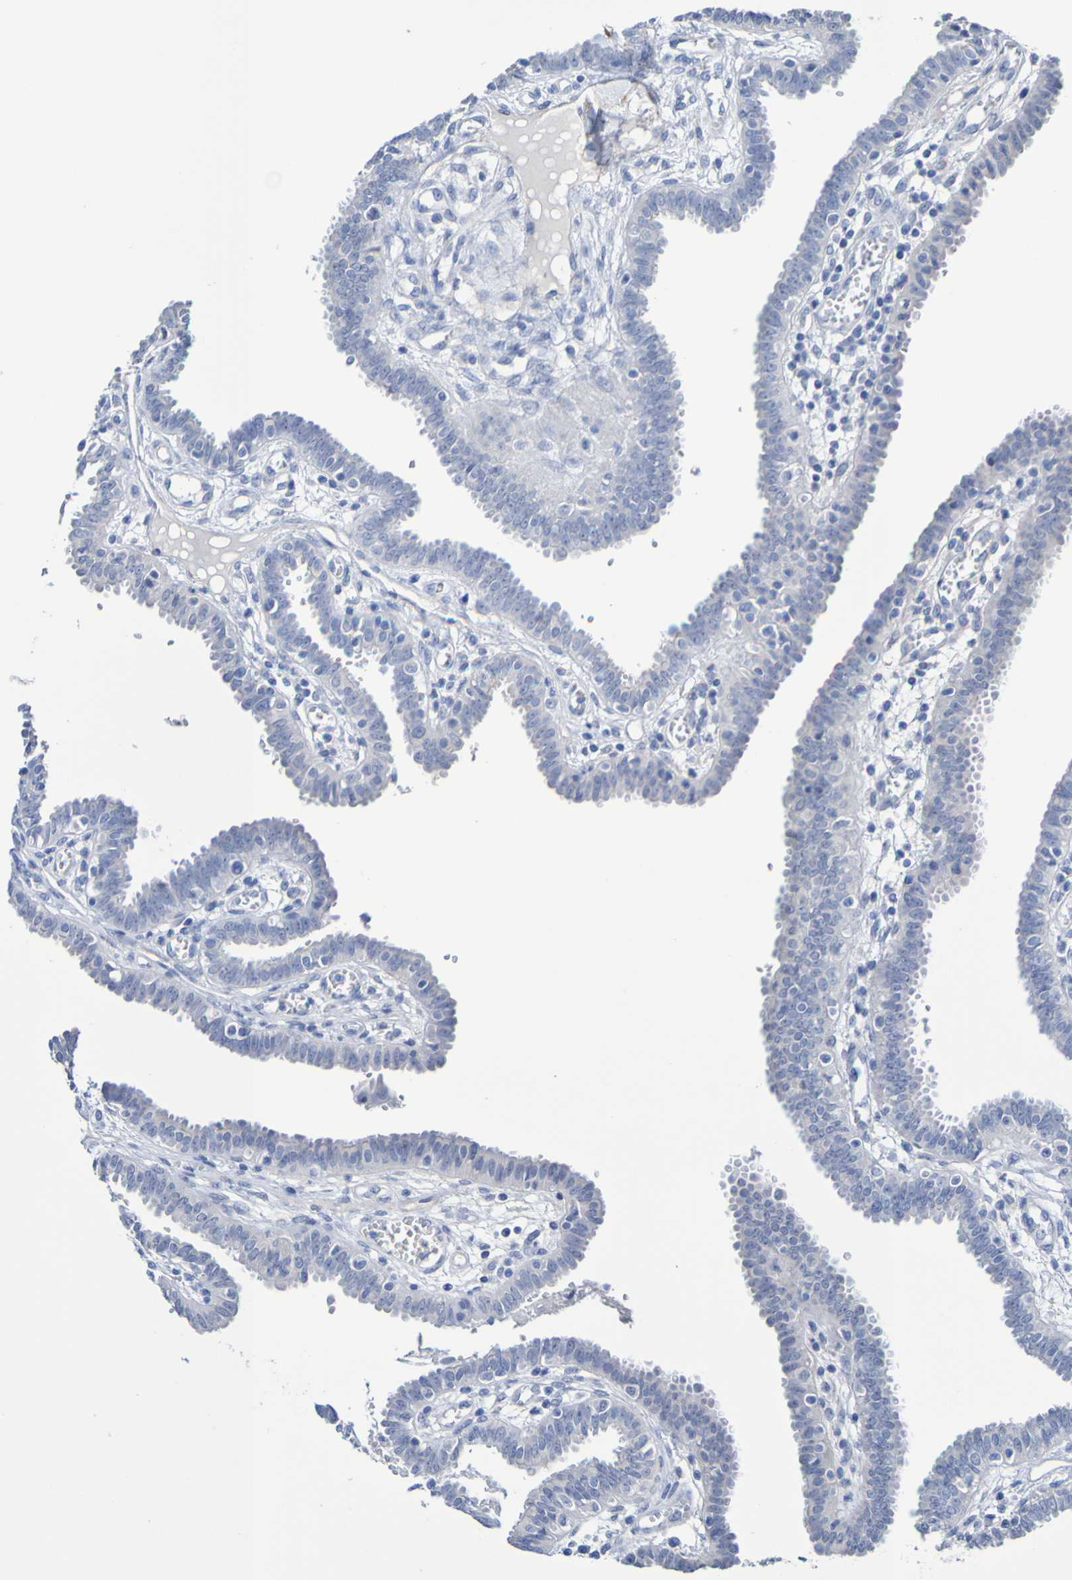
{"staining": {"intensity": "negative", "quantity": "none", "location": "none"}, "tissue": "fallopian tube", "cell_type": "Glandular cells", "image_type": "normal", "snomed": [{"axis": "morphology", "description": "Normal tissue, NOS"}, {"axis": "topography", "description": "Fallopian tube"}], "caption": "A high-resolution photomicrograph shows immunohistochemistry (IHC) staining of normal fallopian tube, which displays no significant positivity in glandular cells.", "gene": "SGCB", "patient": {"sex": "female", "age": 32}}